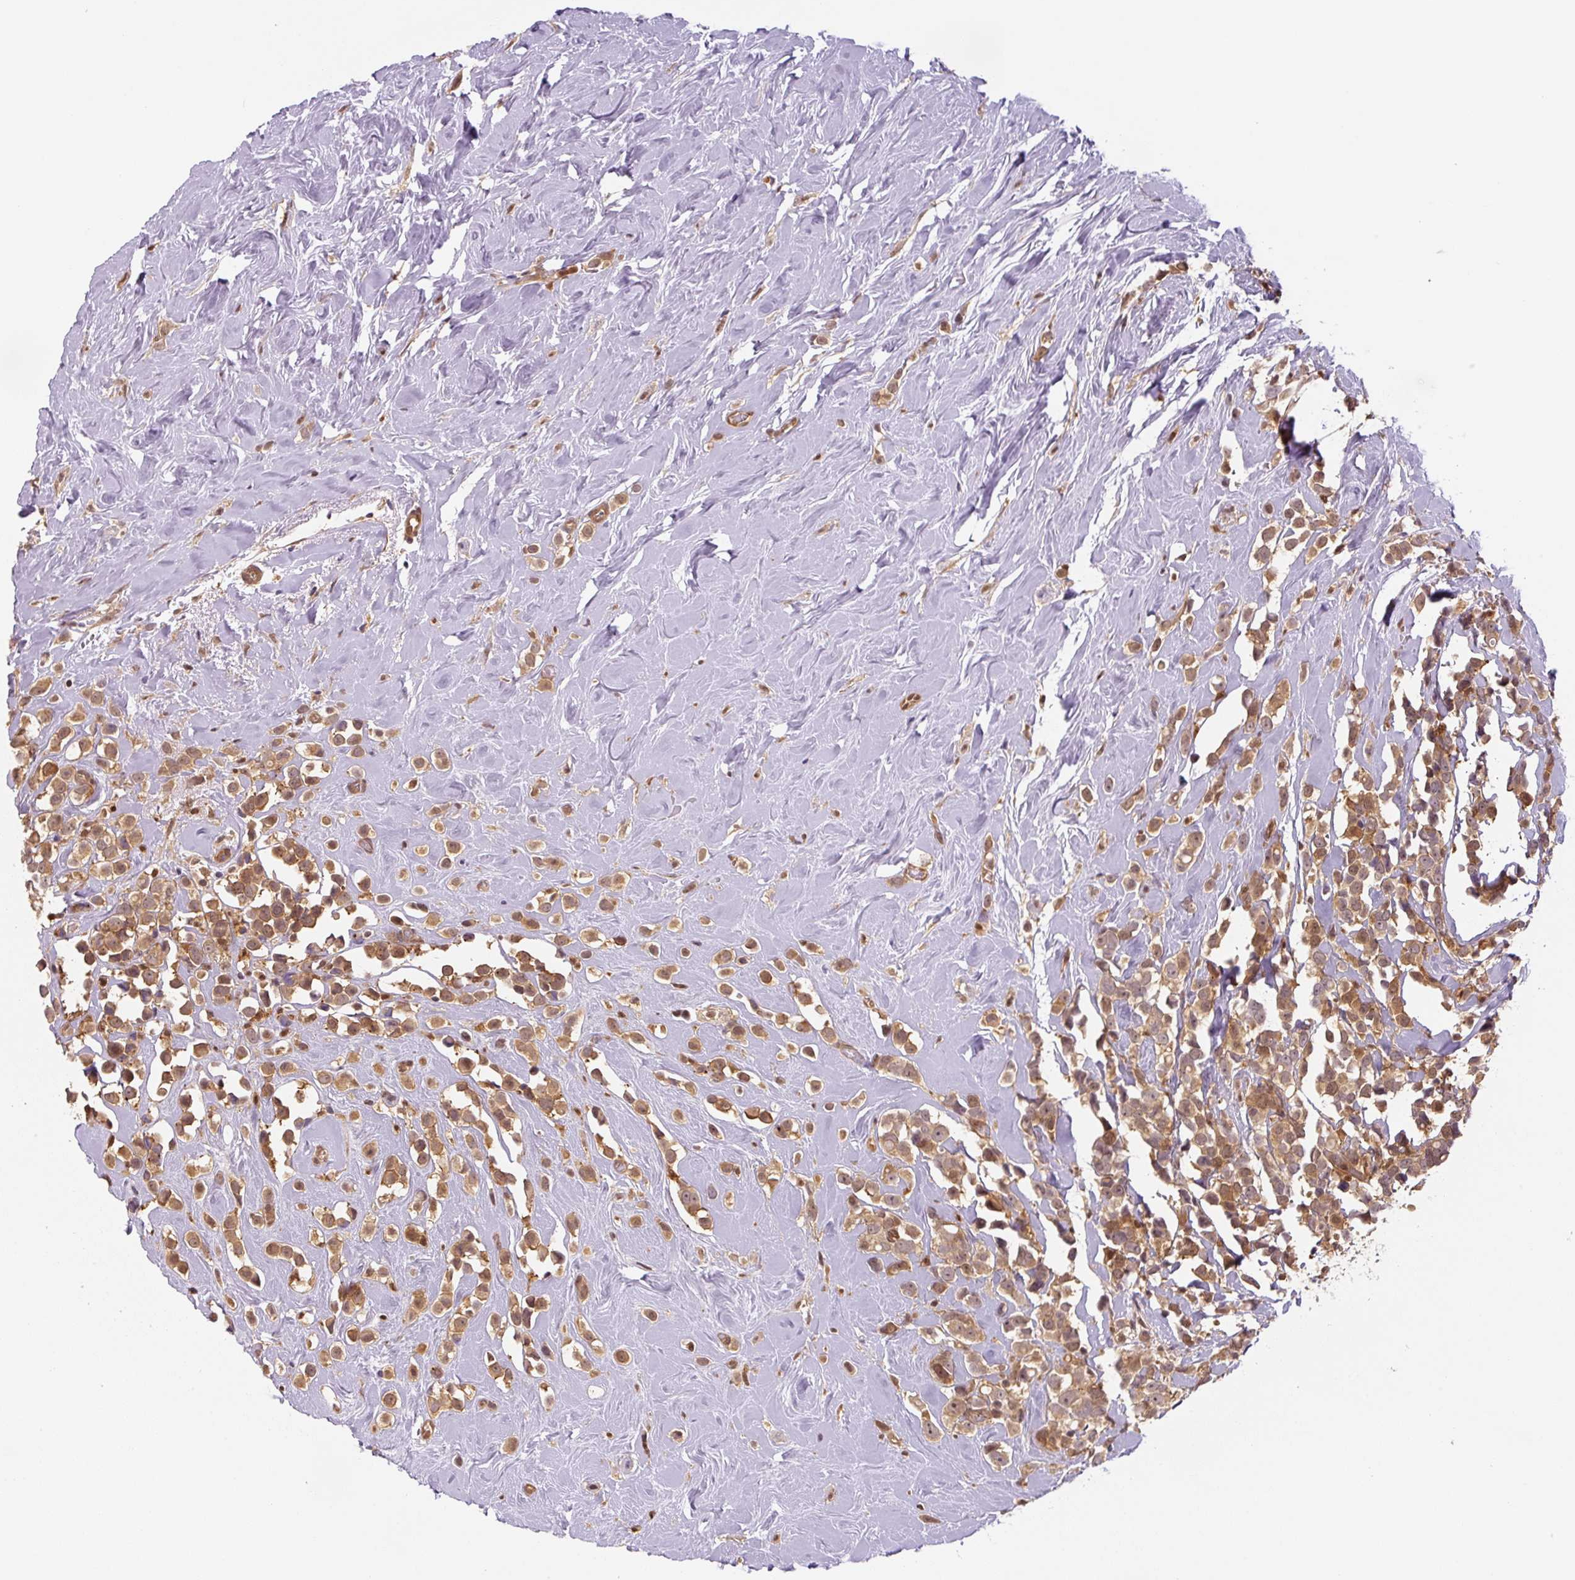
{"staining": {"intensity": "moderate", "quantity": ">75%", "location": "cytoplasmic/membranous"}, "tissue": "breast cancer", "cell_type": "Tumor cells", "image_type": "cancer", "snomed": [{"axis": "morphology", "description": "Duct carcinoma"}, {"axis": "topography", "description": "Breast"}], "caption": "A brown stain labels moderate cytoplasmic/membranous staining of a protein in human breast cancer (invasive ductal carcinoma) tumor cells.", "gene": "ZSWIM7", "patient": {"sex": "female", "age": 80}}